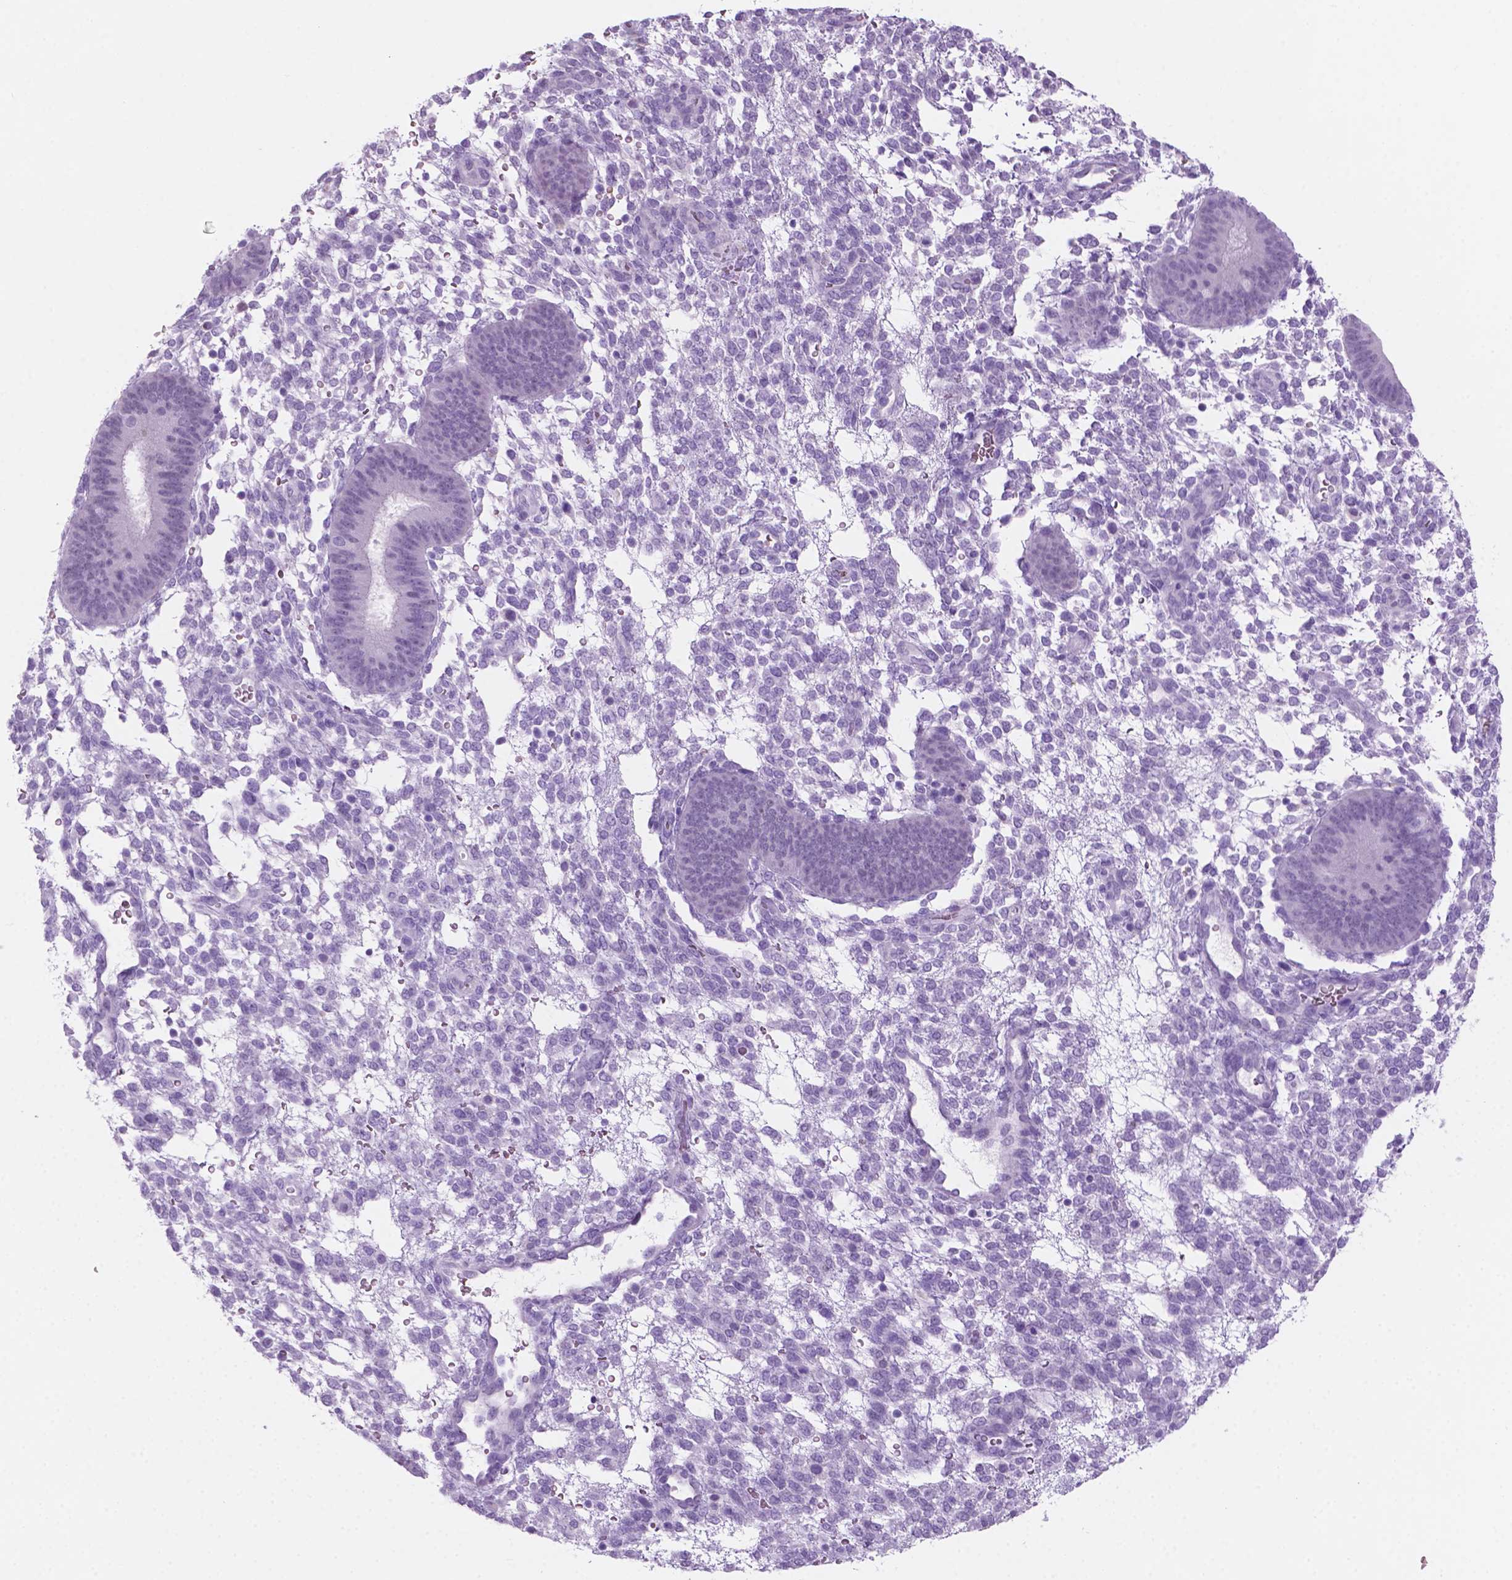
{"staining": {"intensity": "negative", "quantity": "none", "location": "none"}, "tissue": "endometrium", "cell_type": "Cells in endometrial stroma", "image_type": "normal", "snomed": [{"axis": "morphology", "description": "Normal tissue, NOS"}, {"axis": "topography", "description": "Endometrium"}], "caption": "High power microscopy image of an IHC photomicrograph of benign endometrium, revealing no significant positivity in cells in endometrial stroma. (Brightfield microscopy of DAB IHC at high magnification).", "gene": "GRIN2B", "patient": {"sex": "female", "age": 39}}